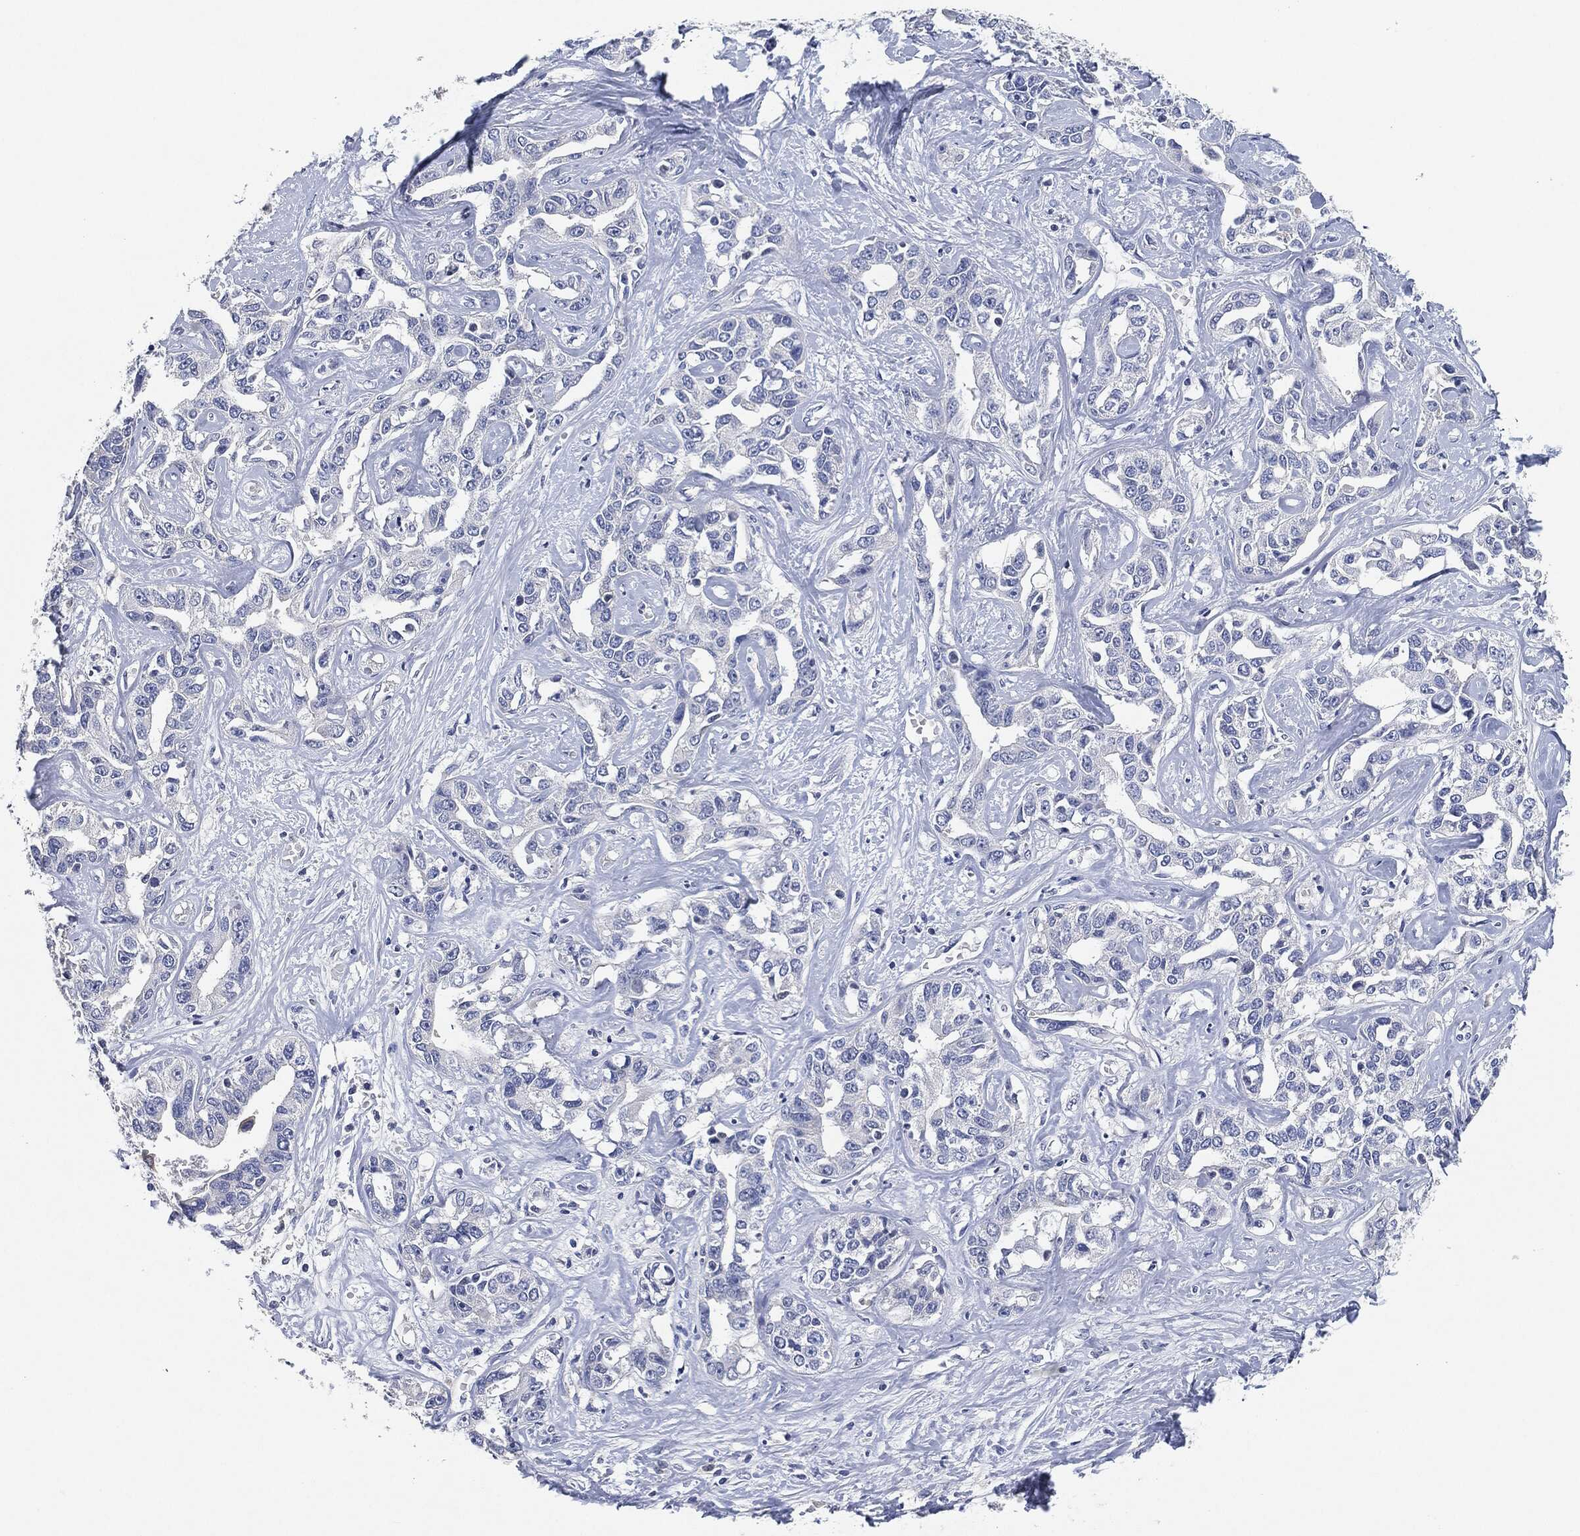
{"staining": {"intensity": "negative", "quantity": "none", "location": "none"}, "tissue": "liver cancer", "cell_type": "Tumor cells", "image_type": "cancer", "snomed": [{"axis": "morphology", "description": "Cholangiocarcinoma"}, {"axis": "topography", "description": "Liver"}], "caption": "Immunohistochemistry histopathology image of liver cholangiocarcinoma stained for a protein (brown), which shows no positivity in tumor cells. (DAB immunohistochemistry, high magnification).", "gene": "NTRK1", "patient": {"sex": "male", "age": 59}}